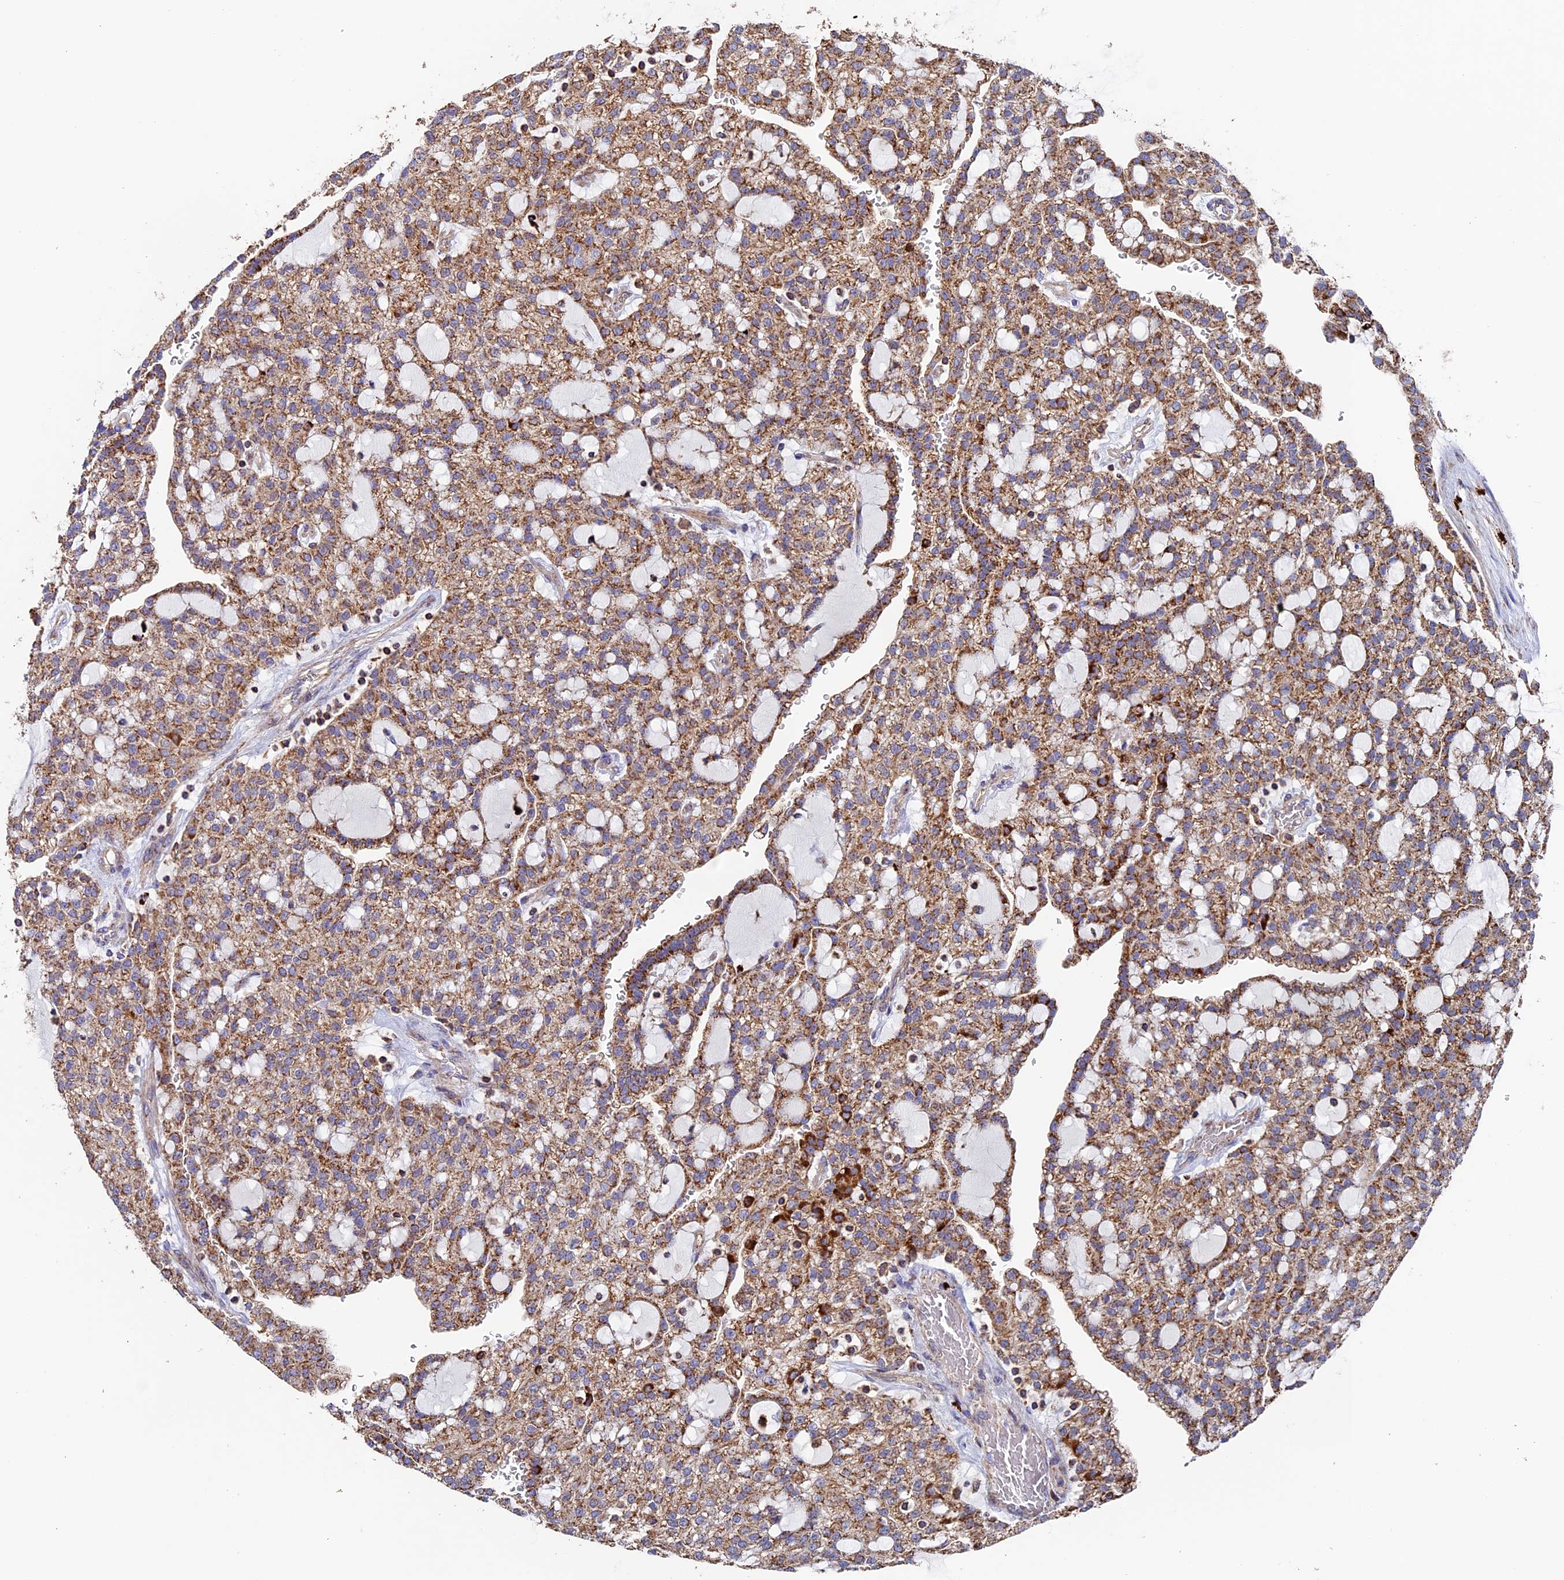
{"staining": {"intensity": "moderate", "quantity": ">75%", "location": "cytoplasmic/membranous"}, "tissue": "renal cancer", "cell_type": "Tumor cells", "image_type": "cancer", "snomed": [{"axis": "morphology", "description": "Adenocarcinoma, NOS"}, {"axis": "topography", "description": "Kidney"}], "caption": "Tumor cells show moderate cytoplasmic/membranous staining in about >75% of cells in renal cancer.", "gene": "ADAT1", "patient": {"sex": "male", "age": 63}}